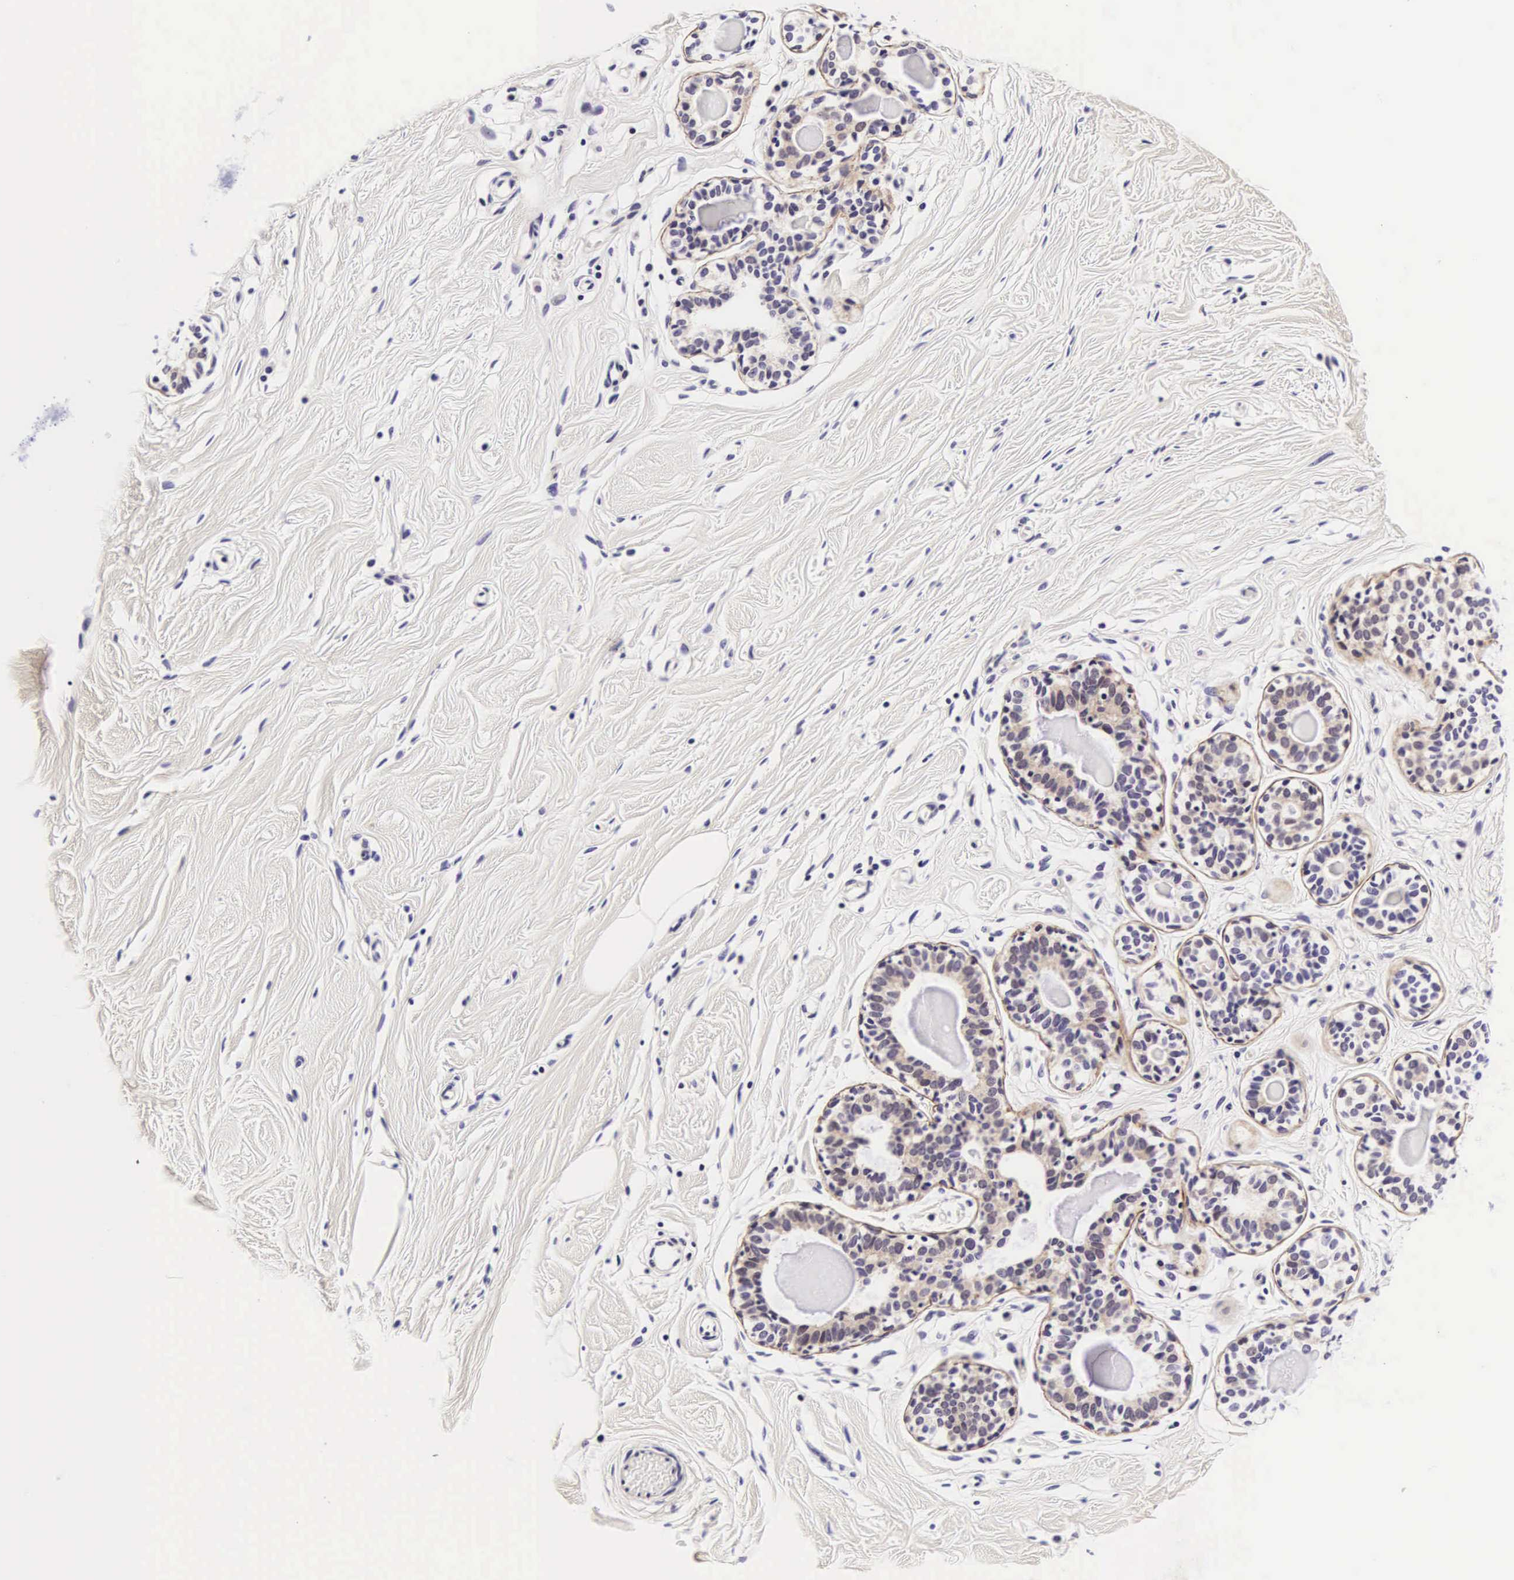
{"staining": {"intensity": "negative", "quantity": "none", "location": "none"}, "tissue": "breast", "cell_type": "Adipocytes", "image_type": "normal", "snomed": [{"axis": "morphology", "description": "Normal tissue, NOS"}, {"axis": "topography", "description": "Breast"}], "caption": "Immunohistochemistry (IHC) of normal human breast displays no positivity in adipocytes.", "gene": "PHETA2", "patient": {"sex": "female", "age": 44}}